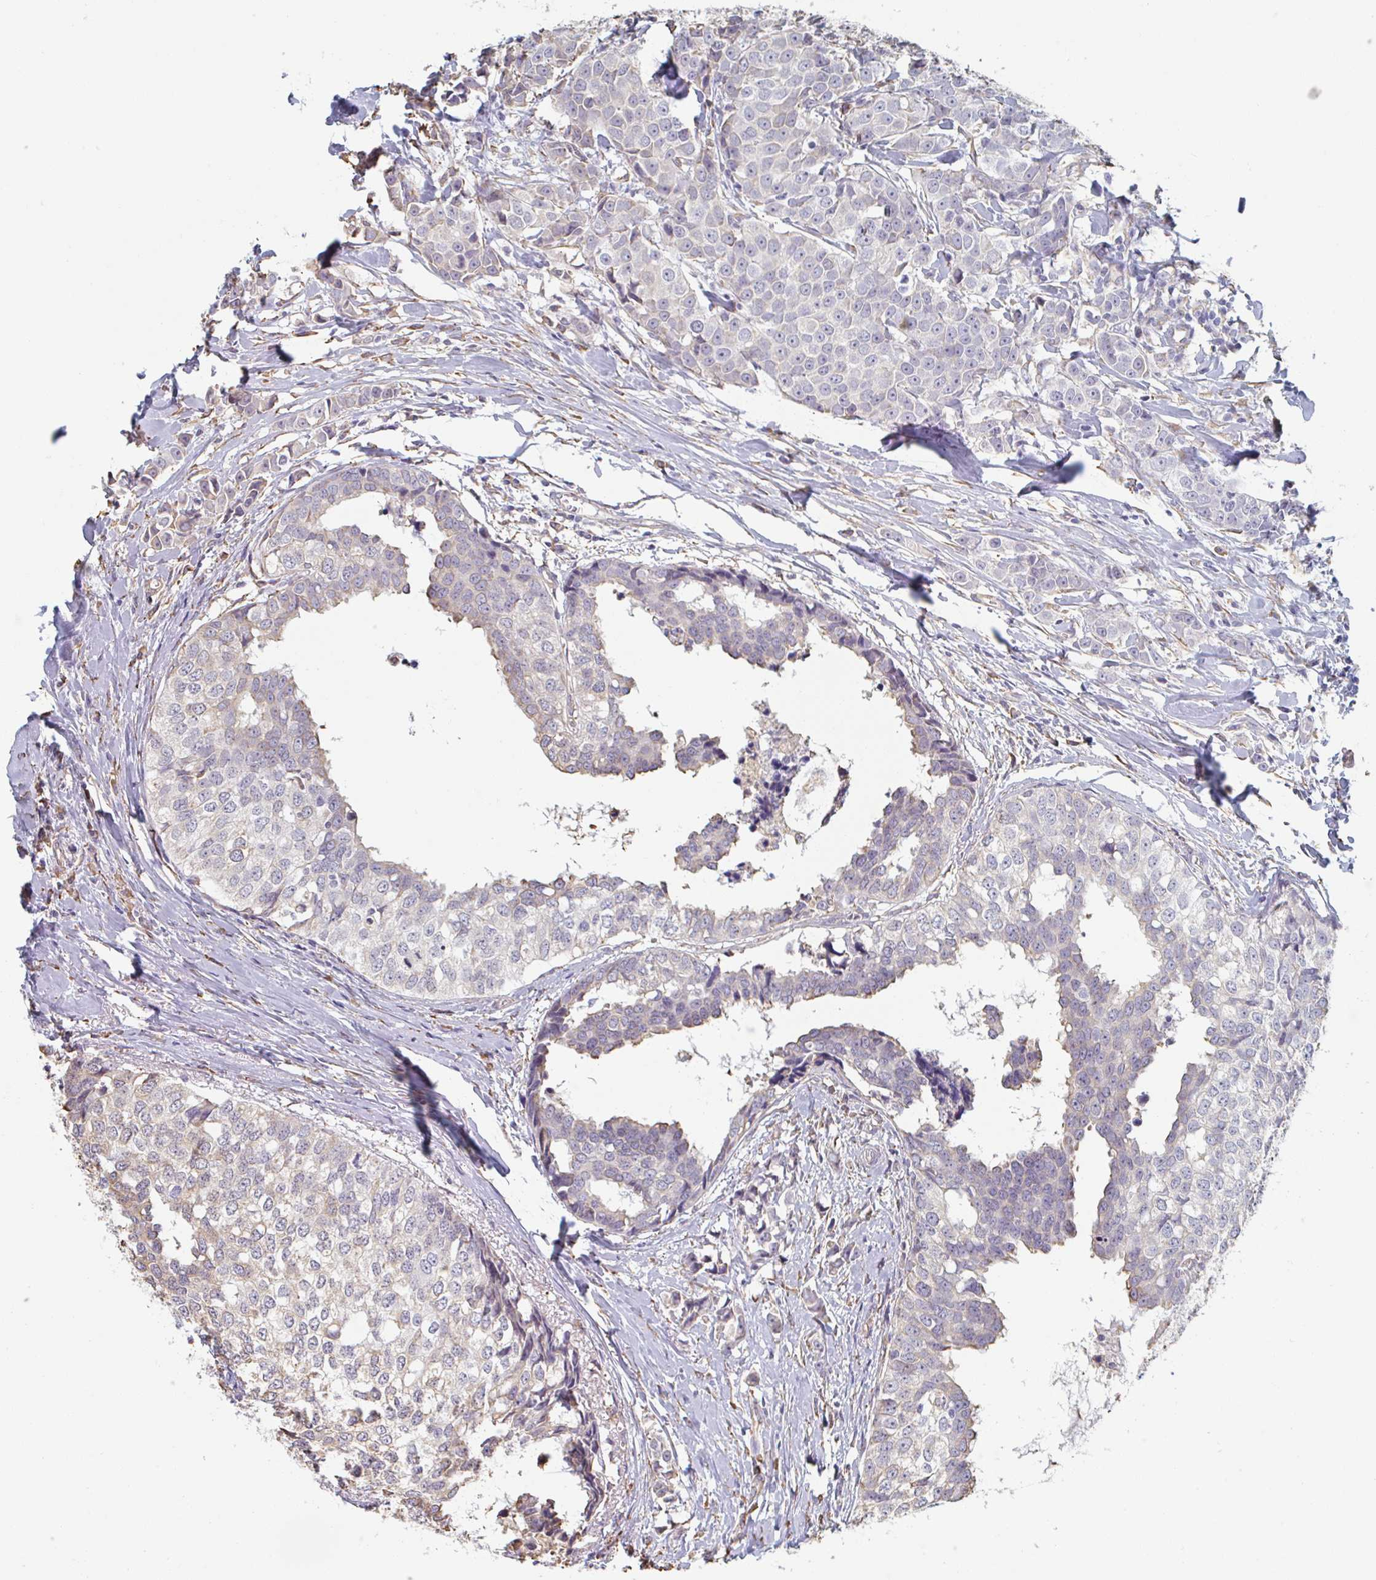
{"staining": {"intensity": "weak", "quantity": "<25%", "location": "cytoplasmic/membranous"}, "tissue": "breast cancer", "cell_type": "Tumor cells", "image_type": "cancer", "snomed": [{"axis": "morphology", "description": "Duct carcinoma"}, {"axis": "topography", "description": "Breast"}], "caption": "High magnification brightfield microscopy of breast cancer (invasive ductal carcinoma) stained with DAB (brown) and counterstained with hematoxylin (blue): tumor cells show no significant positivity.", "gene": "RAB5IF", "patient": {"sex": "female", "age": 80}}